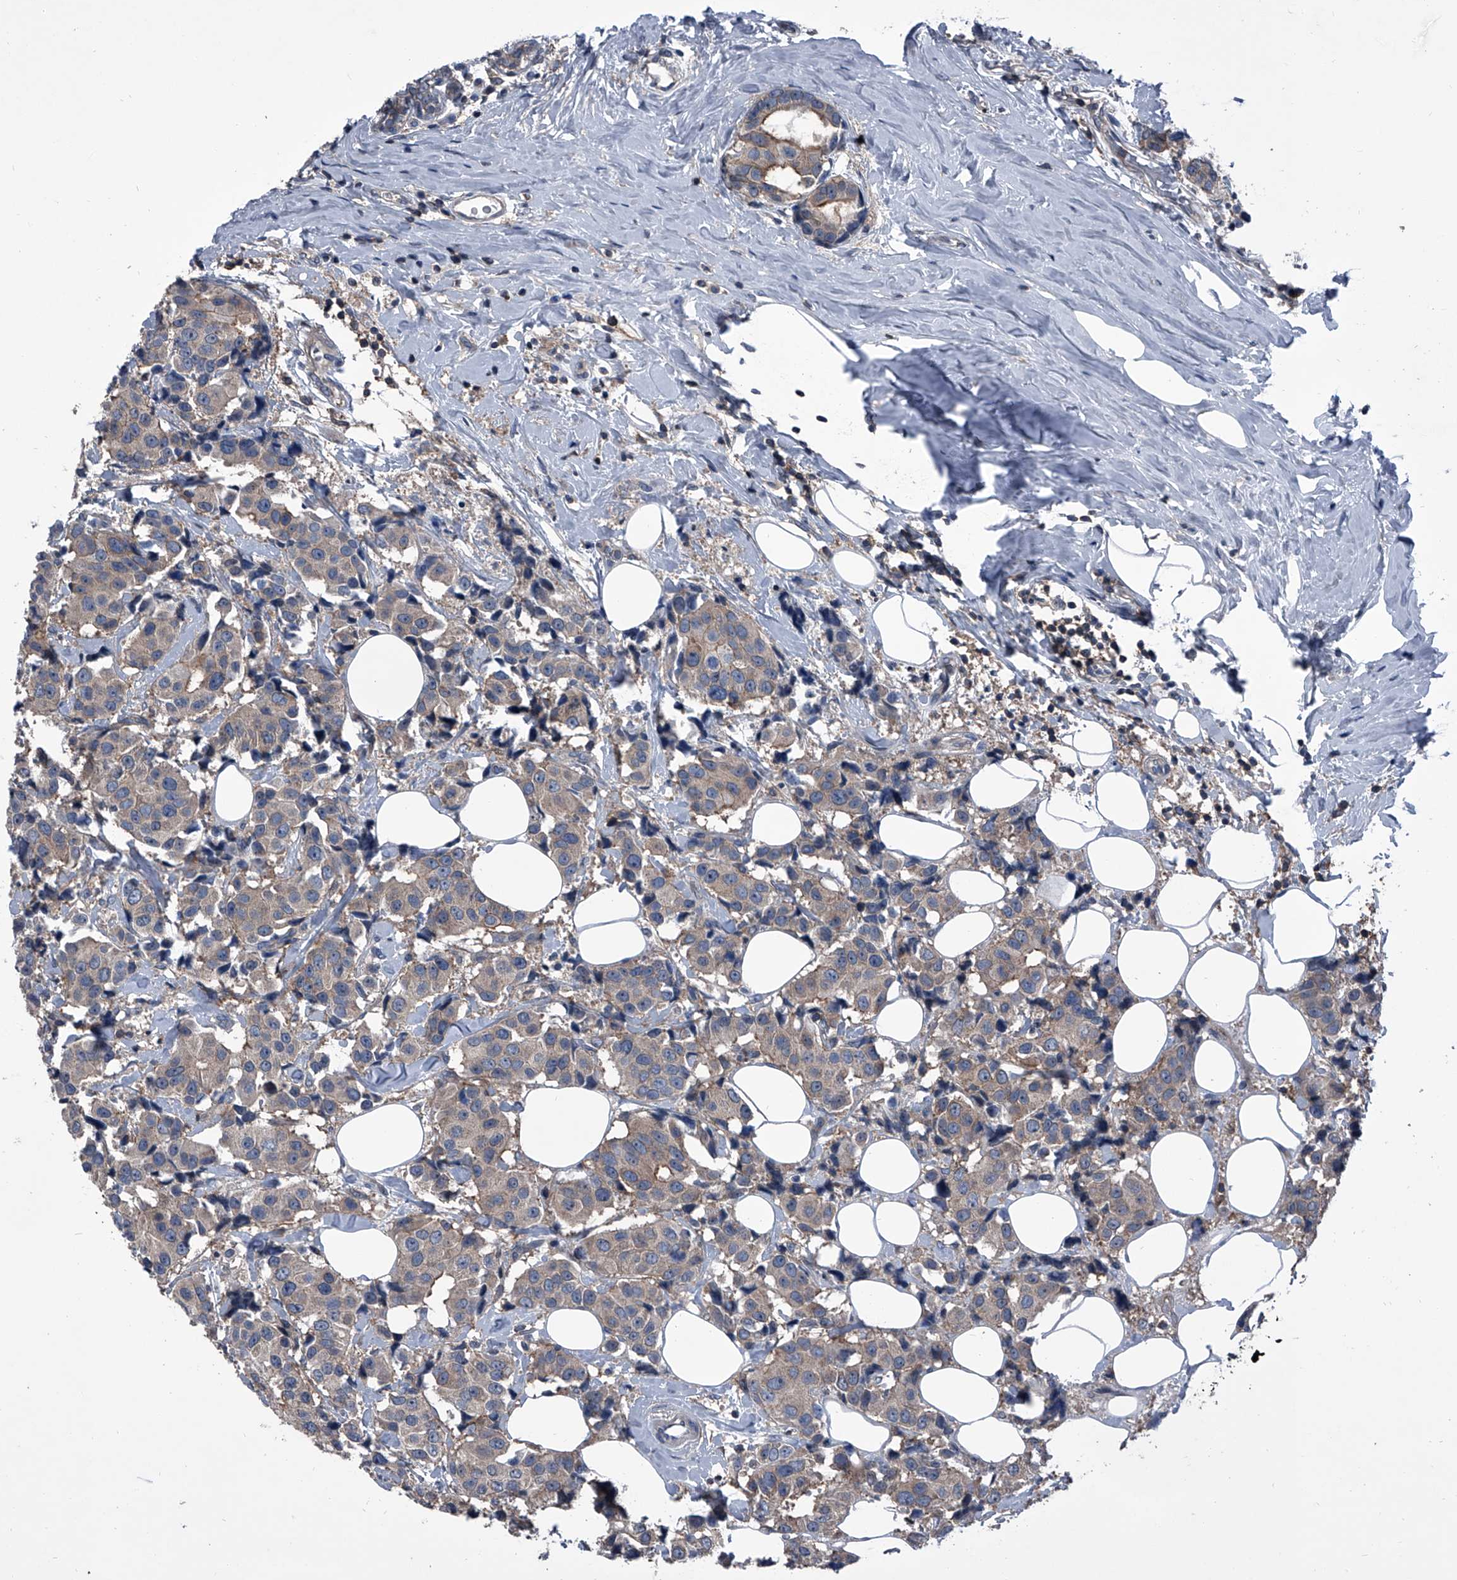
{"staining": {"intensity": "weak", "quantity": "25%-75%", "location": "cytoplasmic/membranous"}, "tissue": "breast cancer", "cell_type": "Tumor cells", "image_type": "cancer", "snomed": [{"axis": "morphology", "description": "Normal tissue, NOS"}, {"axis": "morphology", "description": "Duct carcinoma"}, {"axis": "topography", "description": "Breast"}], "caption": "Human infiltrating ductal carcinoma (breast) stained with a protein marker displays weak staining in tumor cells.", "gene": "PIP5K1A", "patient": {"sex": "female", "age": 39}}